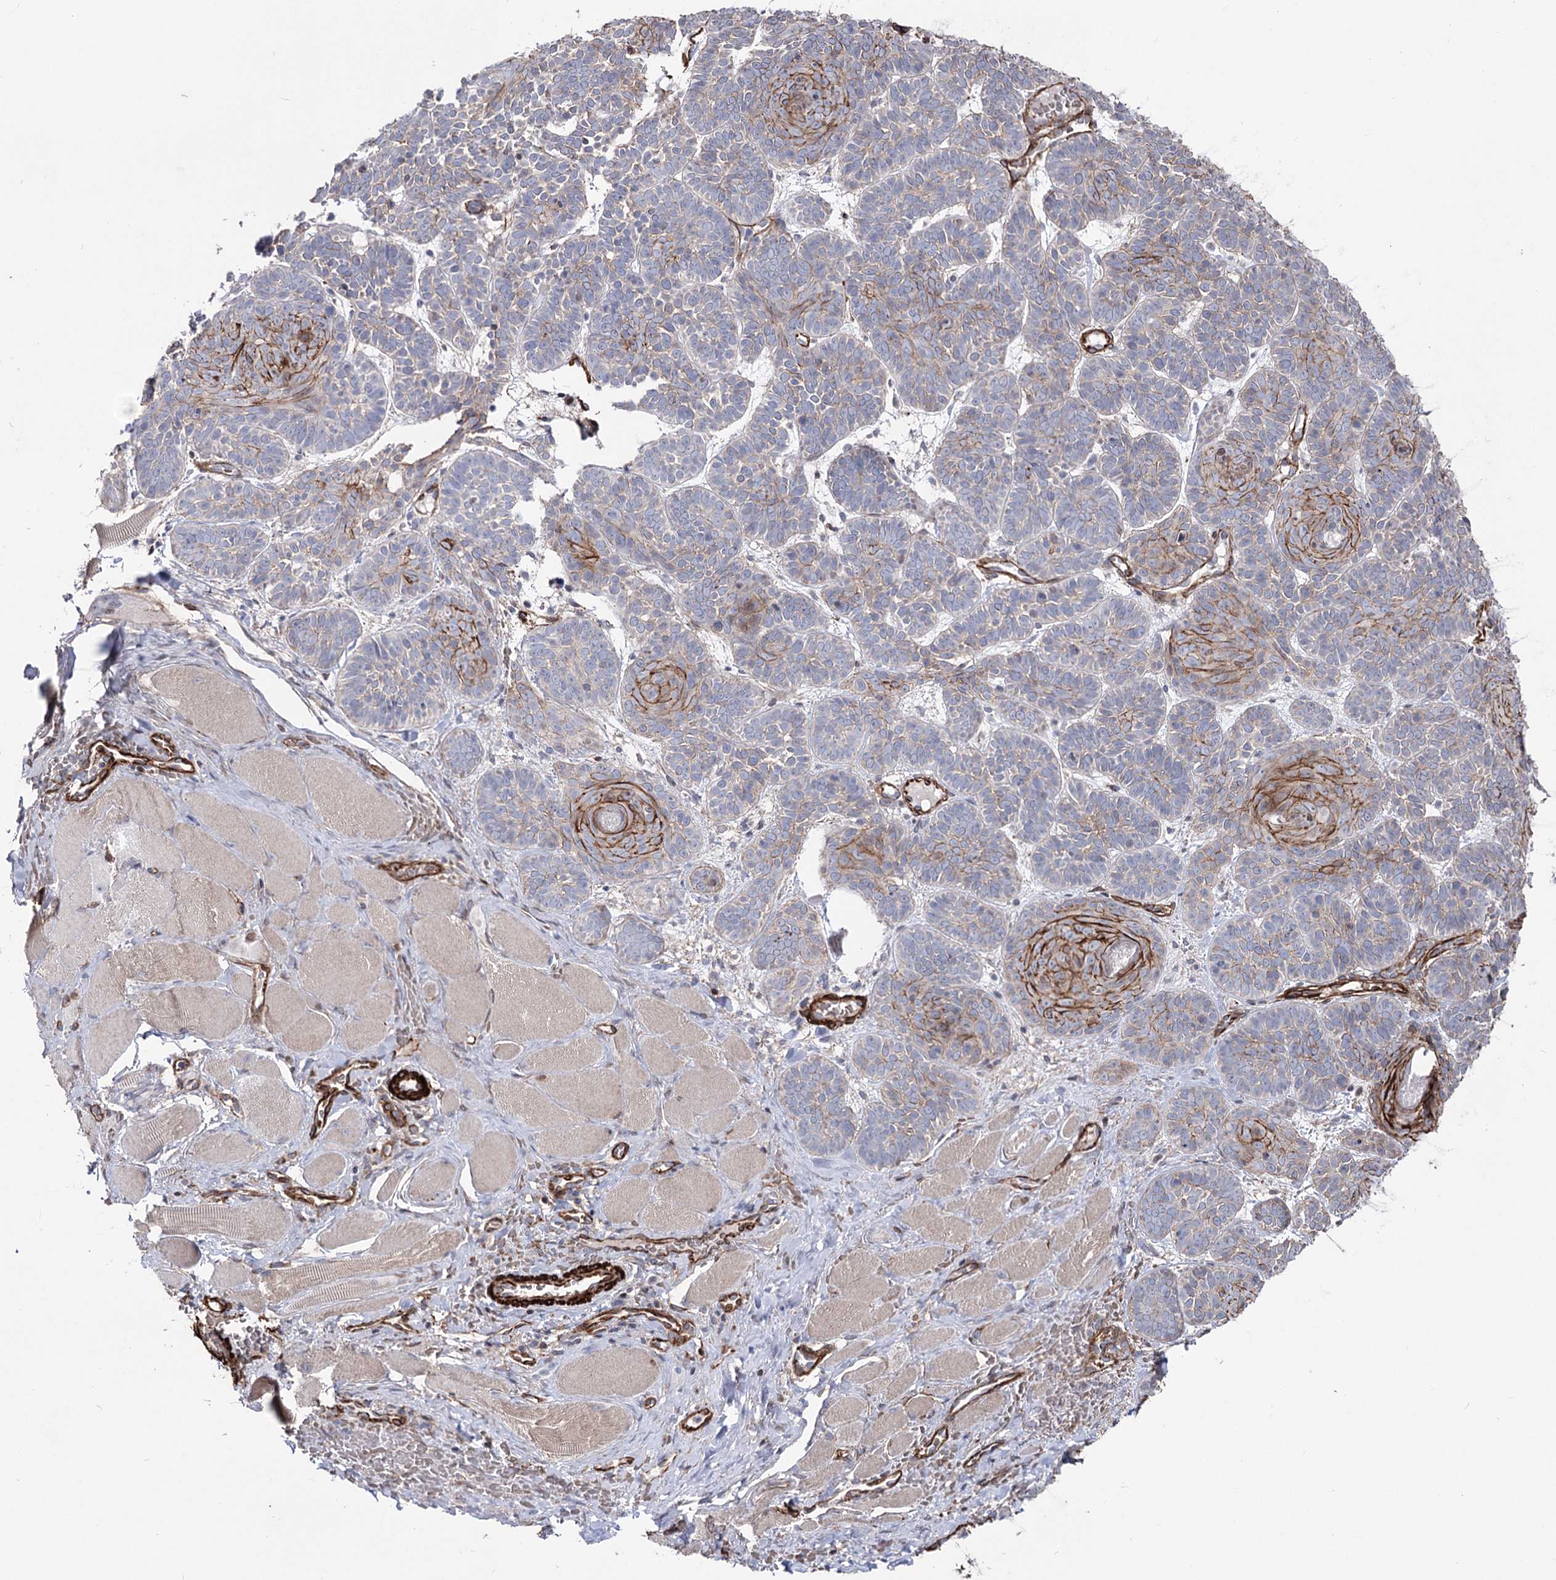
{"staining": {"intensity": "moderate", "quantity": "25%-75%", "location": "cytoplasmic/membranous"}, "tissue": "skin cancer", "cell_type": "Tumor cells", "image_type": "cancer", "snomed": [{"axis": "morphology", "description": "Basal cell carcinoma"}, {"axis": "topography", "description": "Skin"}], "caption": "Immunohistochemical staining of skin basal cell carcinoma reveals medium levels of moderate cytoplasmic/membranous expression in approximately 25%-75% of tumor cells.", "gene": "ARHGAP20", "patient": {"sex": "male", "age": 85}}